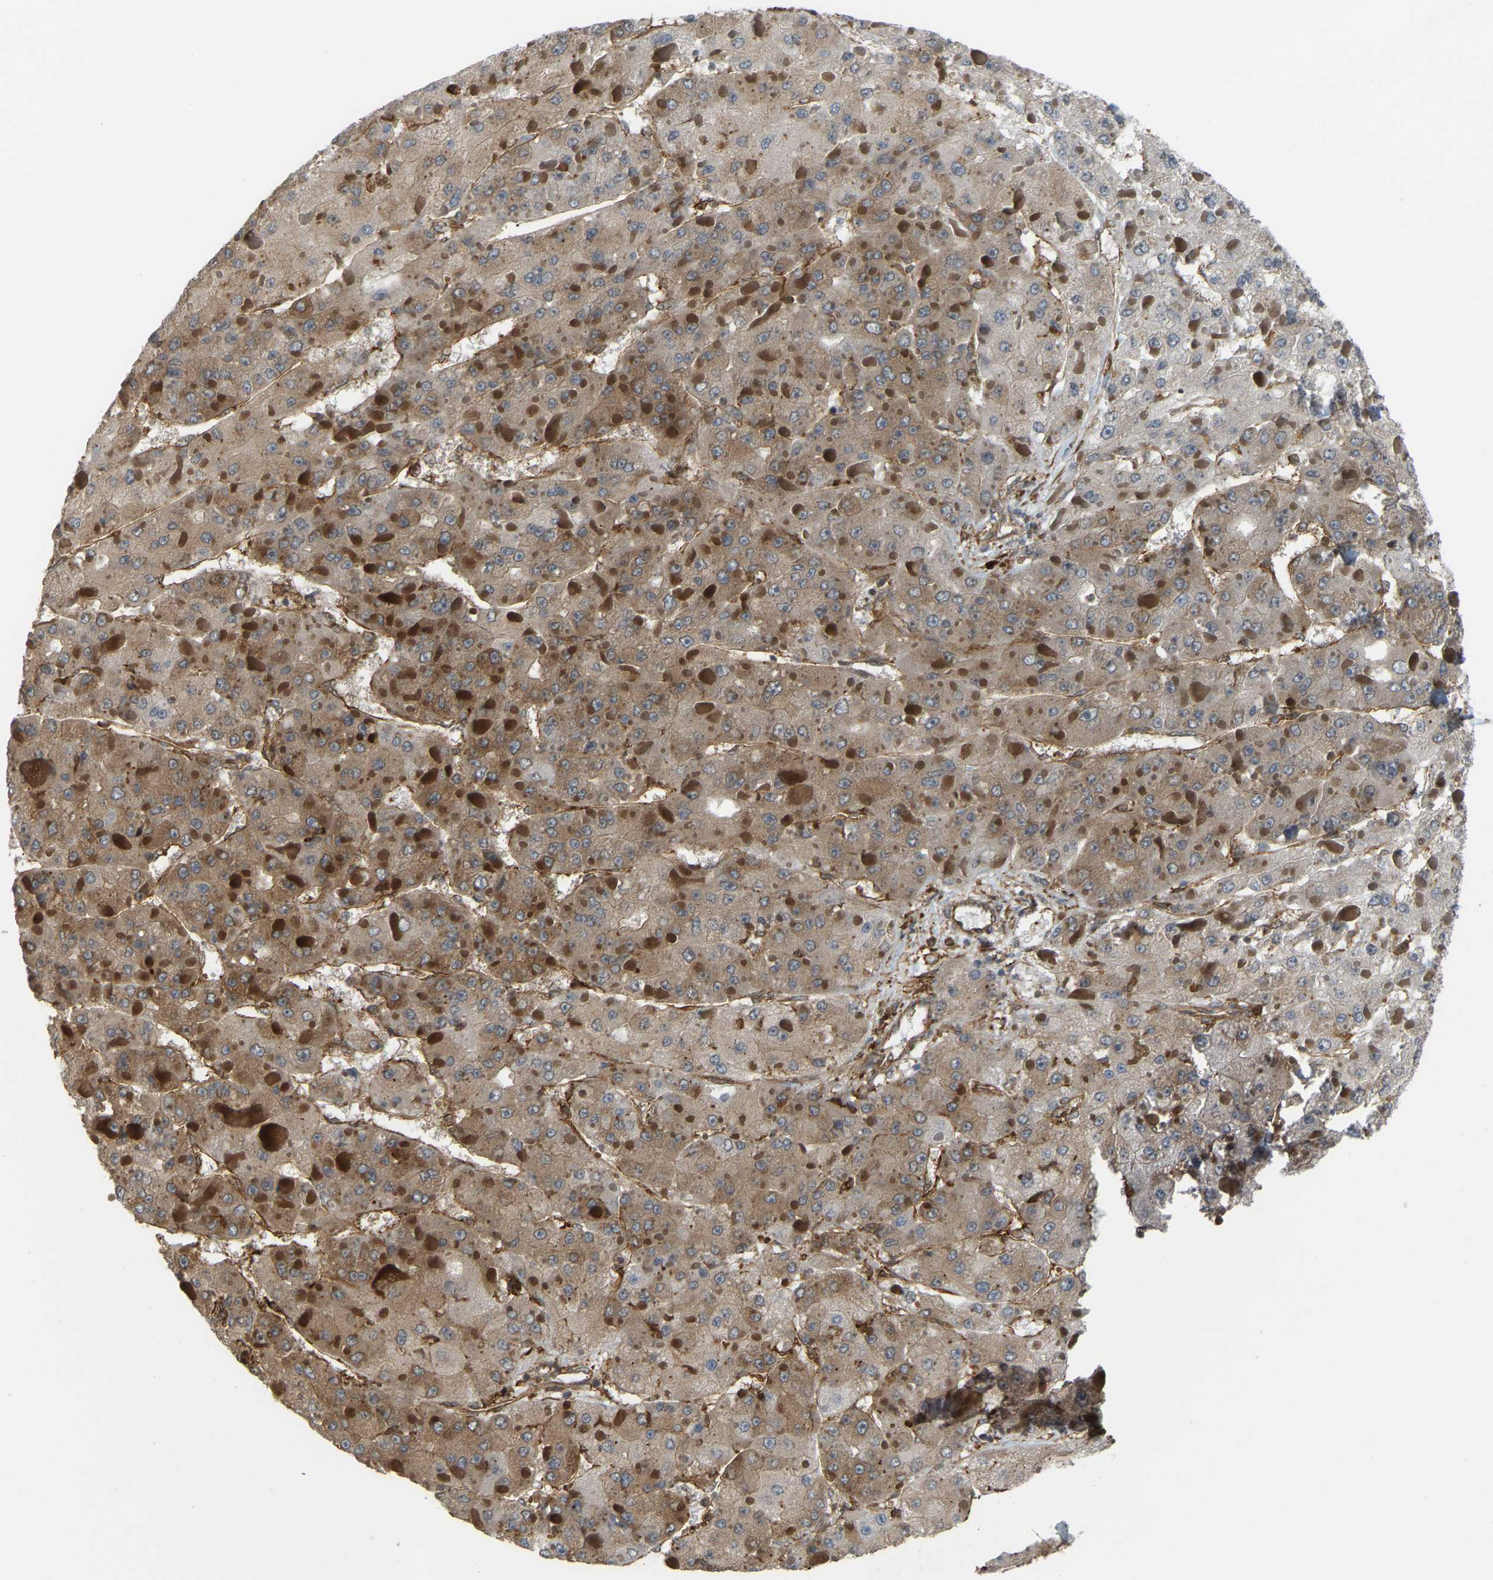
{"staining": {"intensity": "moderate", "quantity": ">75%", "location": "cytoplasmic/membranous"}, "tissue": "liver cancer", "cell_type": "Tumor cells", "image_type": "cancer", "snomed": [{"axis": "morphology", "description": "Carcinoma, Hepatocellular, NOS"}, {"axis": "topography", "description": "Liver"}], "caption": "This is a micrograph of immunohistochemistry (IHC) staining of liver cancer (hepatocellular carcinoma), which shows moderate expression in the cytoplasmic/membranous of tumor cells.", "gene": "PICALM", "patient": {"sex": "female", "age": 73}}